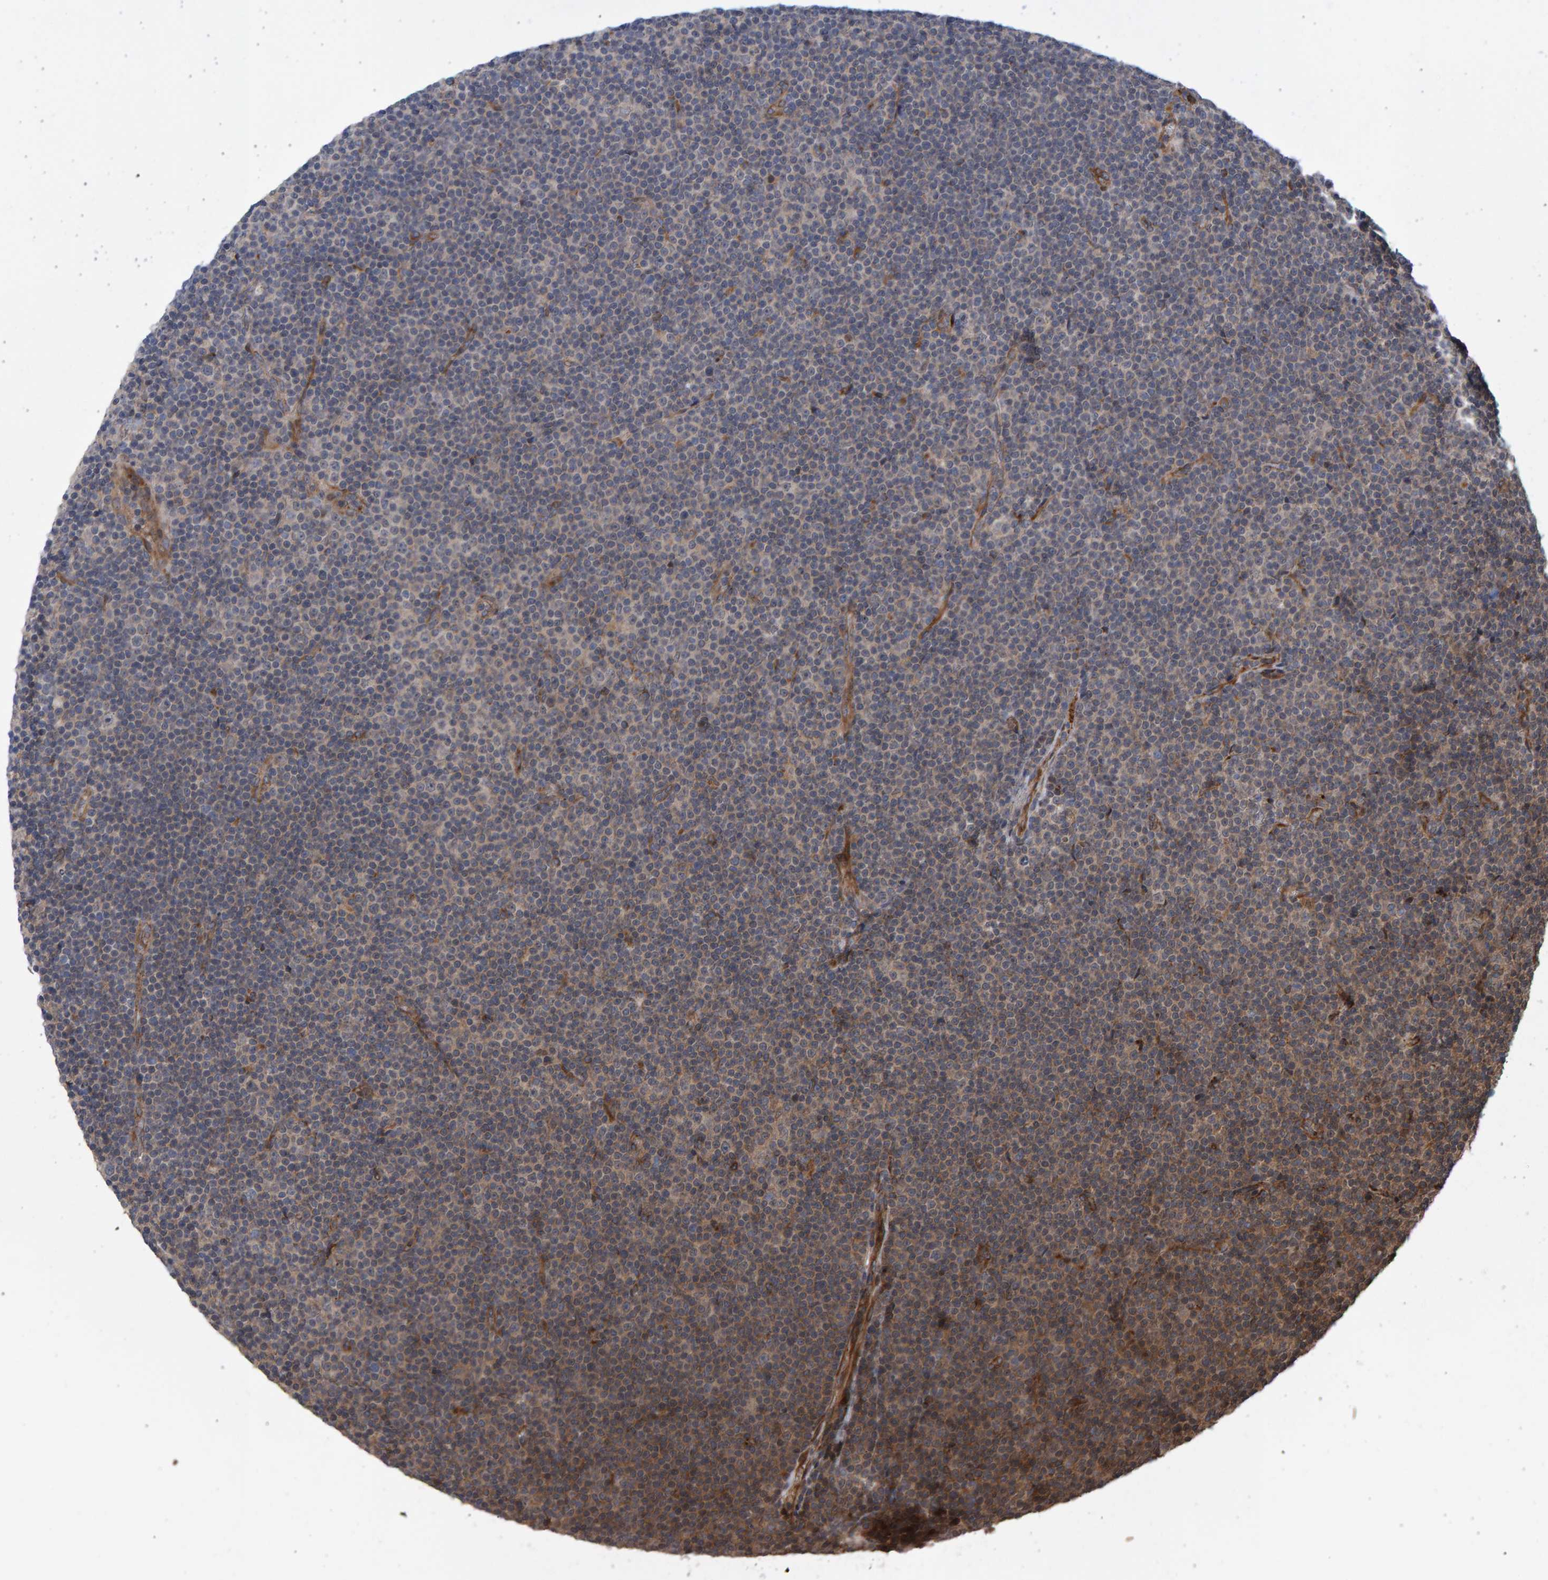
{"staining": {"intensity": "weak", "quantity": "25%-75%", "location": "cytoplasmic/membranous"}, "tissue": "lymphoma", "cell_type": "Tumor cells", "image_type": "cancer", "snomed": [{"axis": "morphology", "description": "Malignant lymphoma, non-Hodgkin's type, Low grade"}, {"axis": "topography", "description": "Lymph node"}], "caption": "Human low-grade malignant lymphoma, non-Hodgkin's type stained for a protein (brown) shows weak cytoplasmic/membranous positive positivity in about 25%-75% of tumor cells.", "gene": "LRBA", "patient": {"sex": "female", "age": 67}}